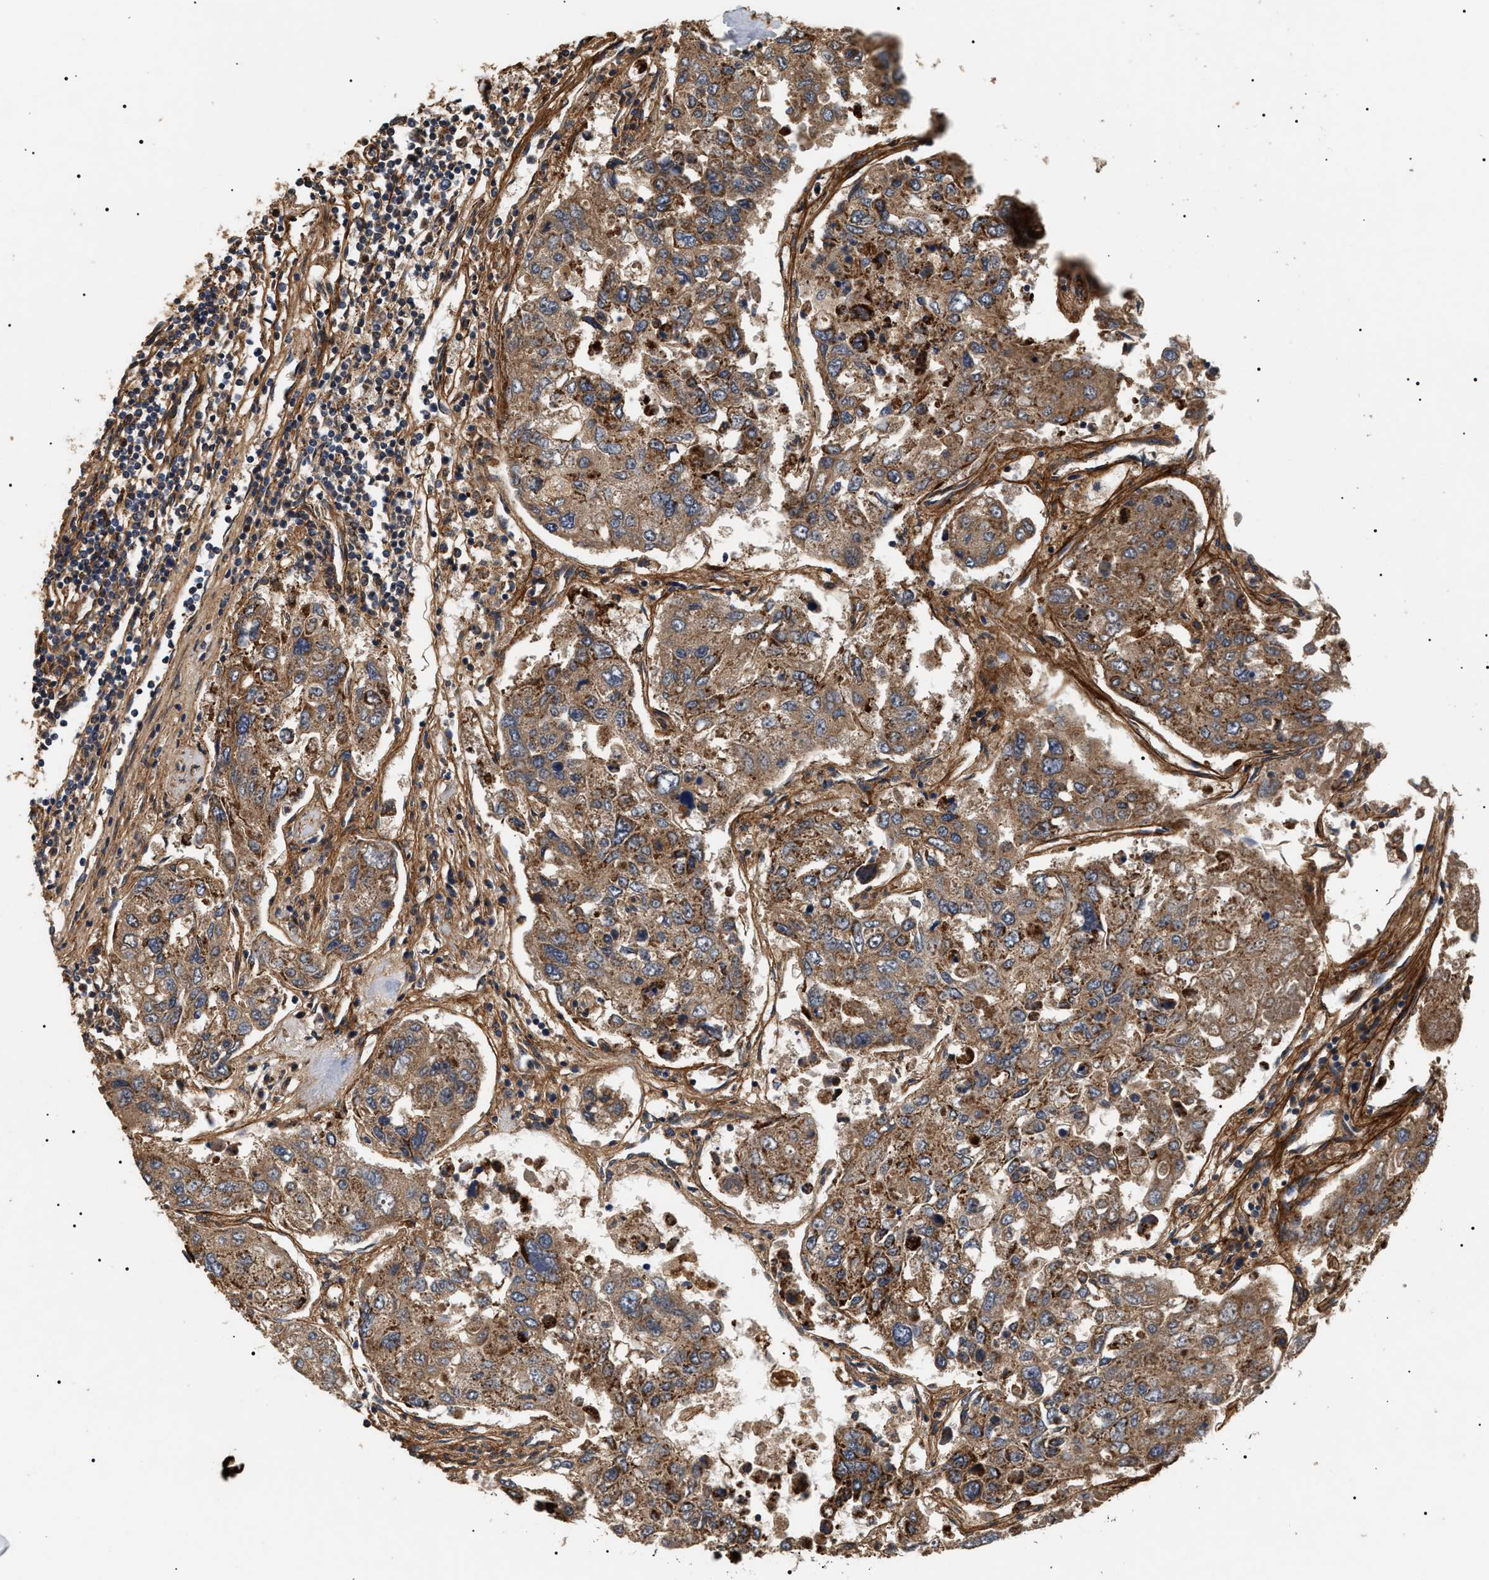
{"staining": {"intensity": "moderate", "quantity": ">75%", "location": "cytoplasmic/membranous"}, "tissue": "urothelial cancer", "cell_type": "Tumor cells", "image_type": "cancer", "snomed": [{"axis": "morphology", "description": "Urothelial carcinoma, High grade"}, {"axis": "topography", "description": "Lymph node"}, {"axis": "topography", "description": "Urinary bladder"}], "caption": "An image of urothelial cancer stained for a protein reveals moderate cytoplasmic/membranous brown staining in tumor cells.", "gene": "ZBTB26", "patient": {"sex": "male", "age": 51}}